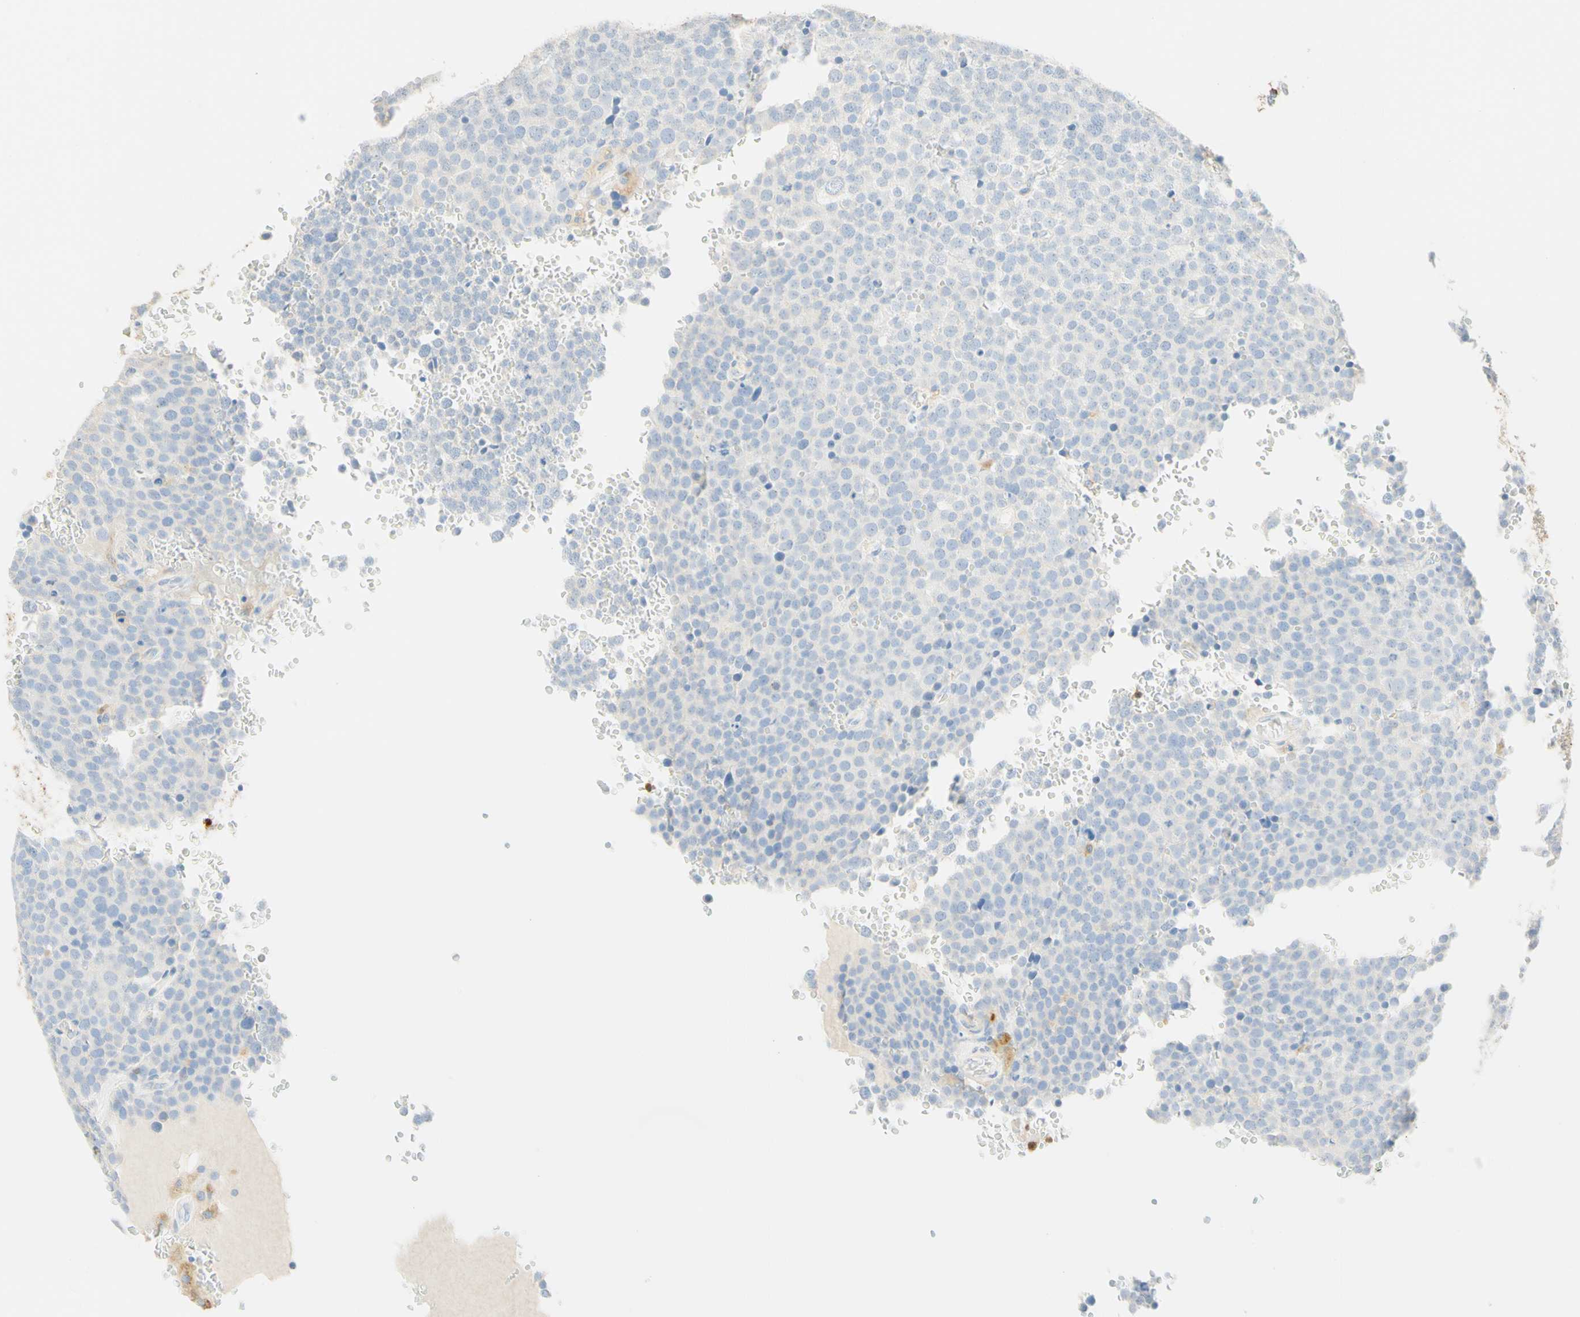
{"staining": {"intensity": "negative", "quantity": "none", "location": "none"}, "tissue": "testis cancer", "cell_type": "Tumor cells", "image_type": "cancer", "snomed": [{"axis": "morphology", "description": "Seminoma, NOS"}, {"axis": "topography", "description": "Testis"}], "caption": "Immunohistochemistry (IHC) of human testis seminoma exhibits no staining in tumor cells. The staining is performed using DAB brown chromogen with nuclei counter-stained in using hematoxylin.", "gene": "CD63", "patient": {"sex": "male", "age": 71}}